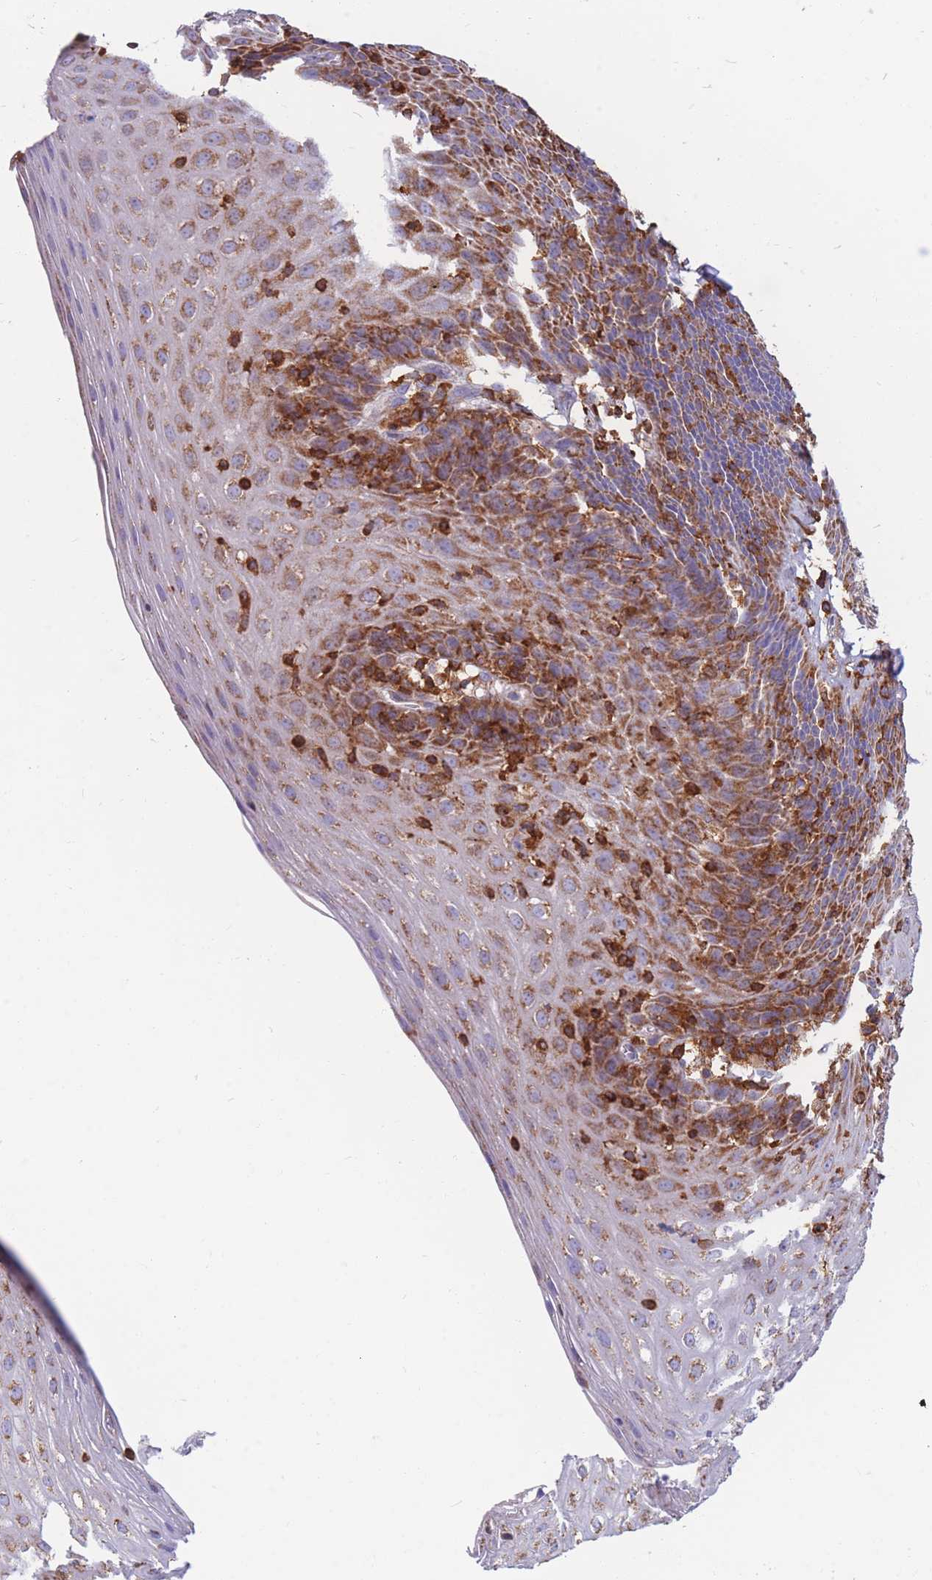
{"staining": {"intensity": "strong", "quantity": "25%-75%", "location": "cytoplasmic/membranous"}, "tissue": "esophagus", "cell_type": "Squamous epithelial cells", "image_type": "normal", "snomed": [{"axis": "morphology", "description": "Normal tissue, NOS"}, {"axis": "topography", "description": "Esophagus"}], "caption": "The micrograph demonstrates staining of normal esophagus, revealing strong cytoplasmic/membranous protein positivity (brown color) within squamous epithelial cells. The protein is stained brown, and the nuclei are stained in blue (DAB IHC with brightfield microscopy, high magnification).", "gene": "MRPL54", "patient": {"sex": "female", "age": 61}}